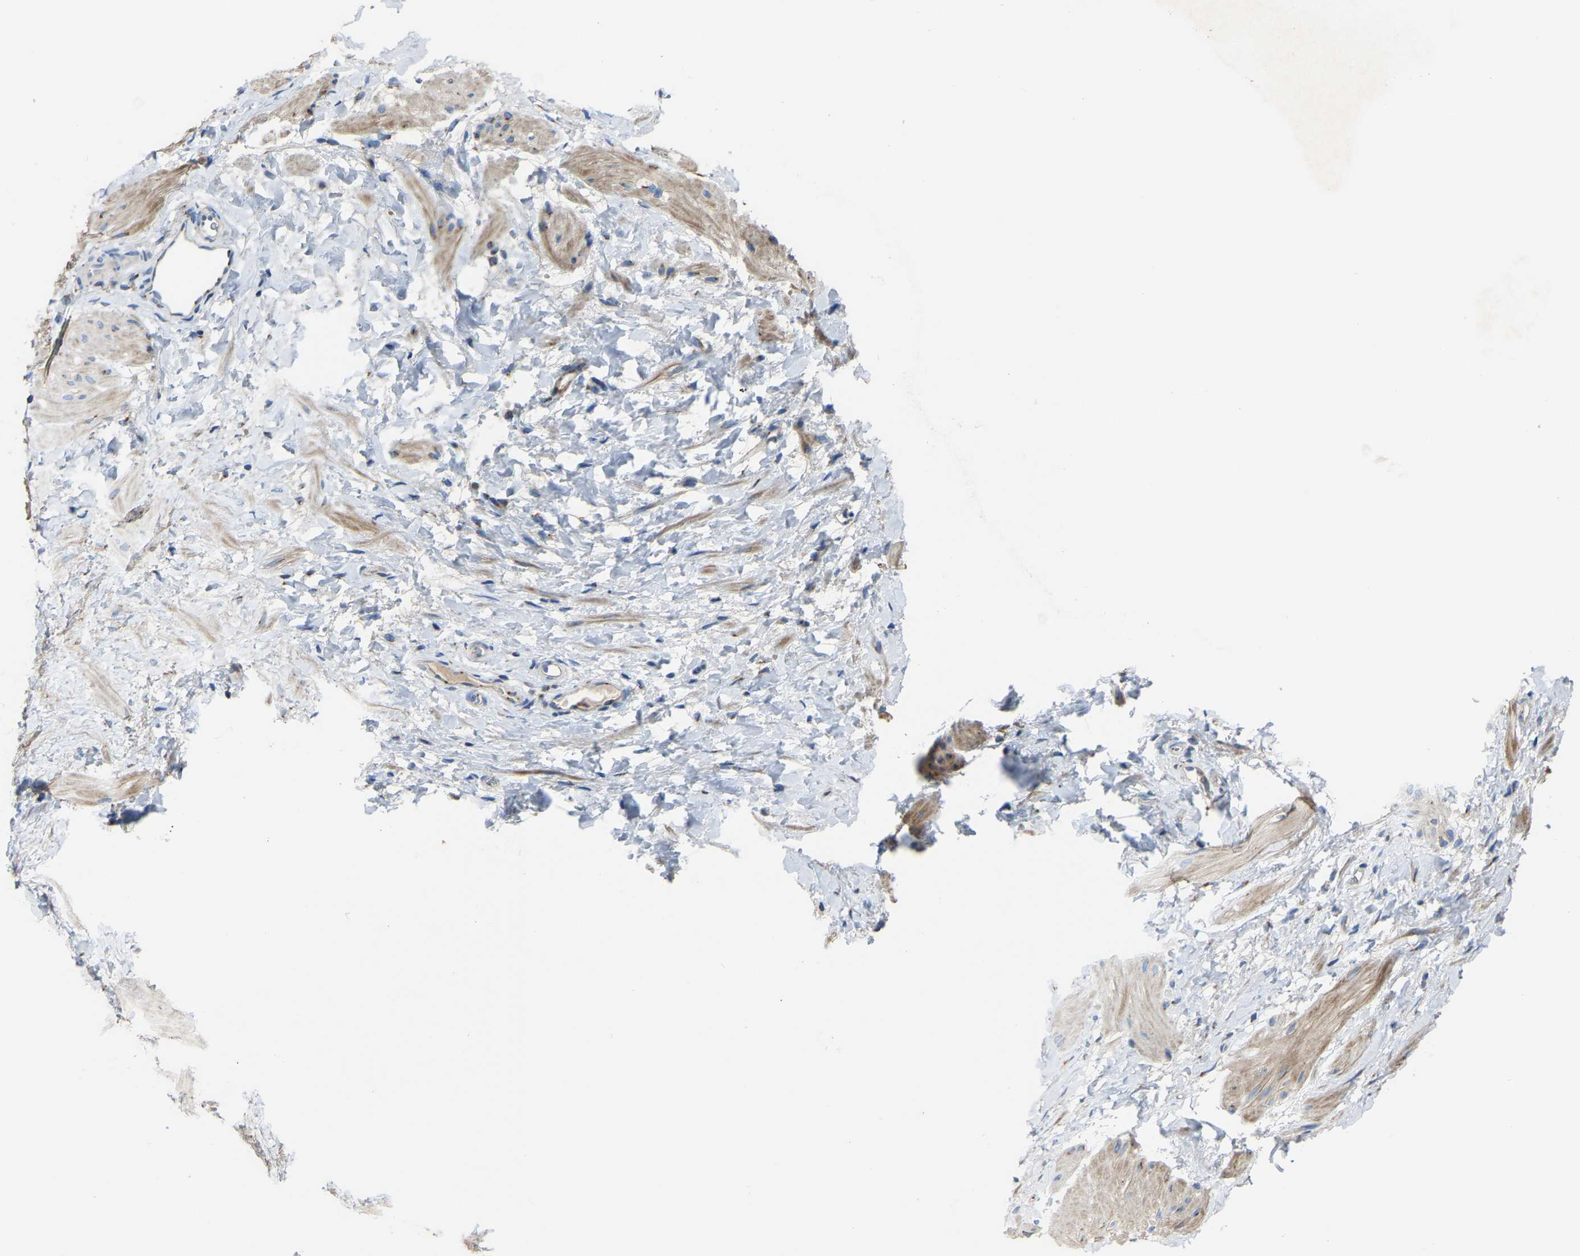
{"staining": {"intensity": "moderate", "quantity": ">75%", "location": "cytoplasmic/membranous"}, "tissue": "smooth muscle", "cell_type": "Smooth muscle cells", "image_type": "normal", "snomed": [{"axis": "morphology", "description": "Normal tissue, NOS"}, {"axis": "topography", "description": "Smooth muscle"}], "caption": "IHC micrograph of unremarkable smooth muscle: human smooth muscle stained using immunohistochemistry (IHC) exhibits medium levels of moderate protein expression localized specifically in the cytoplasmic/membranous of smooth muscle cells, appearing as a cytoplasmic/membranous brown color.", "gene": "CANT1", "patient": {"sex": "male", "age": 16}}